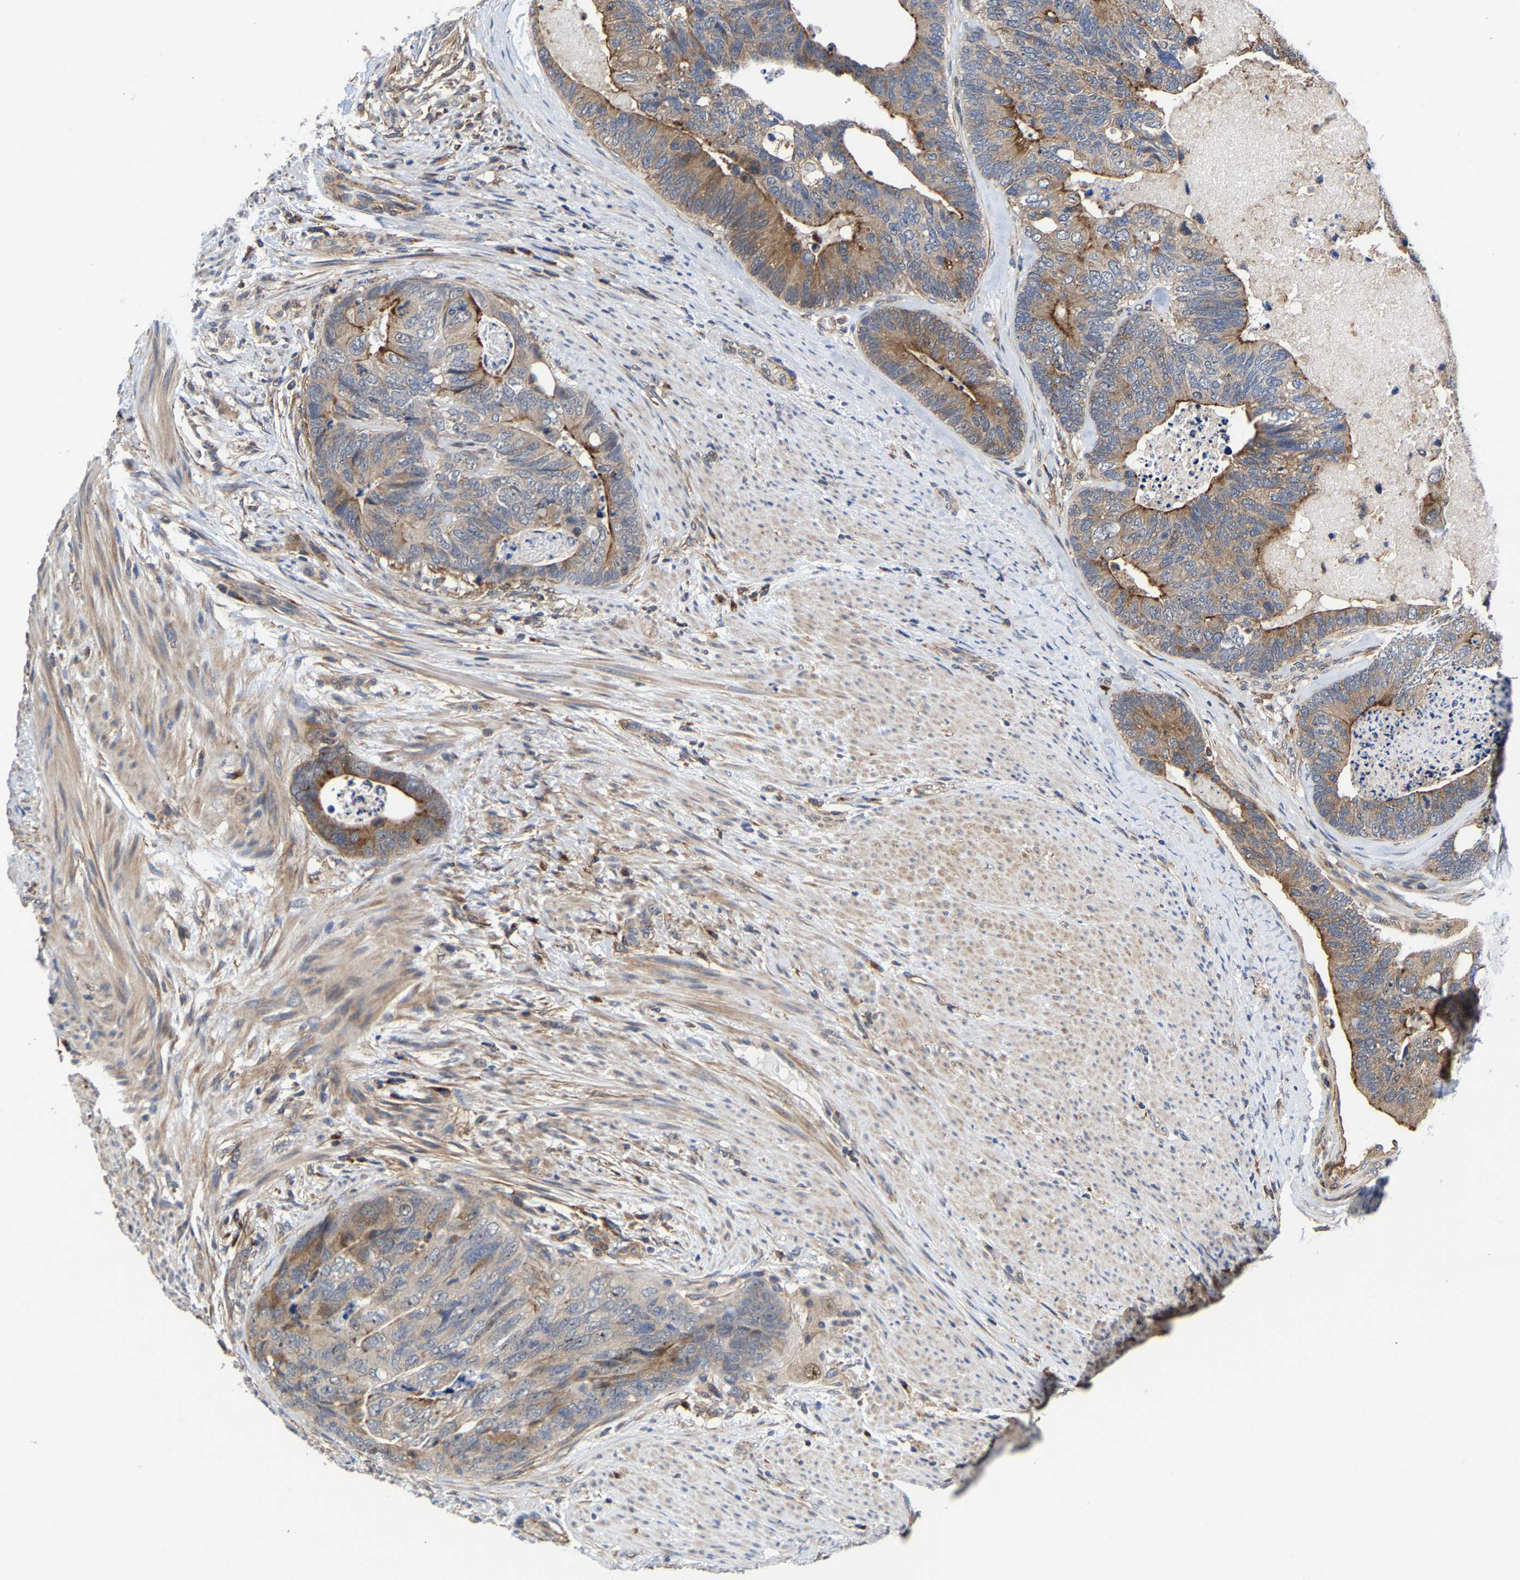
{"staining": {"intensity": "moderate", "quantity": "25%-75%", "location": "cytoplasmic/membranous"}, "tissue": "colorectal cancer", "cell_type": "Tumor cells", "image_type": "cancer", "snomed": [{"axis": "morphology", "description": "Adenocarcinoma, NOS"}, {"axis": "topography", "description": "Colon"}], "caption": "The photomicrograph displays staining of adenocarcinoma (colorectal), revealing moderate cytoplasmic/membranous protein staining (brown color) within tumor cells. (DAB (3,3'-diaminobenzidine) = brown stain, brightfield microscopy at high magnification).", "gene": "PFKFB3", "patient": {"sex": "female", "age": 67}}